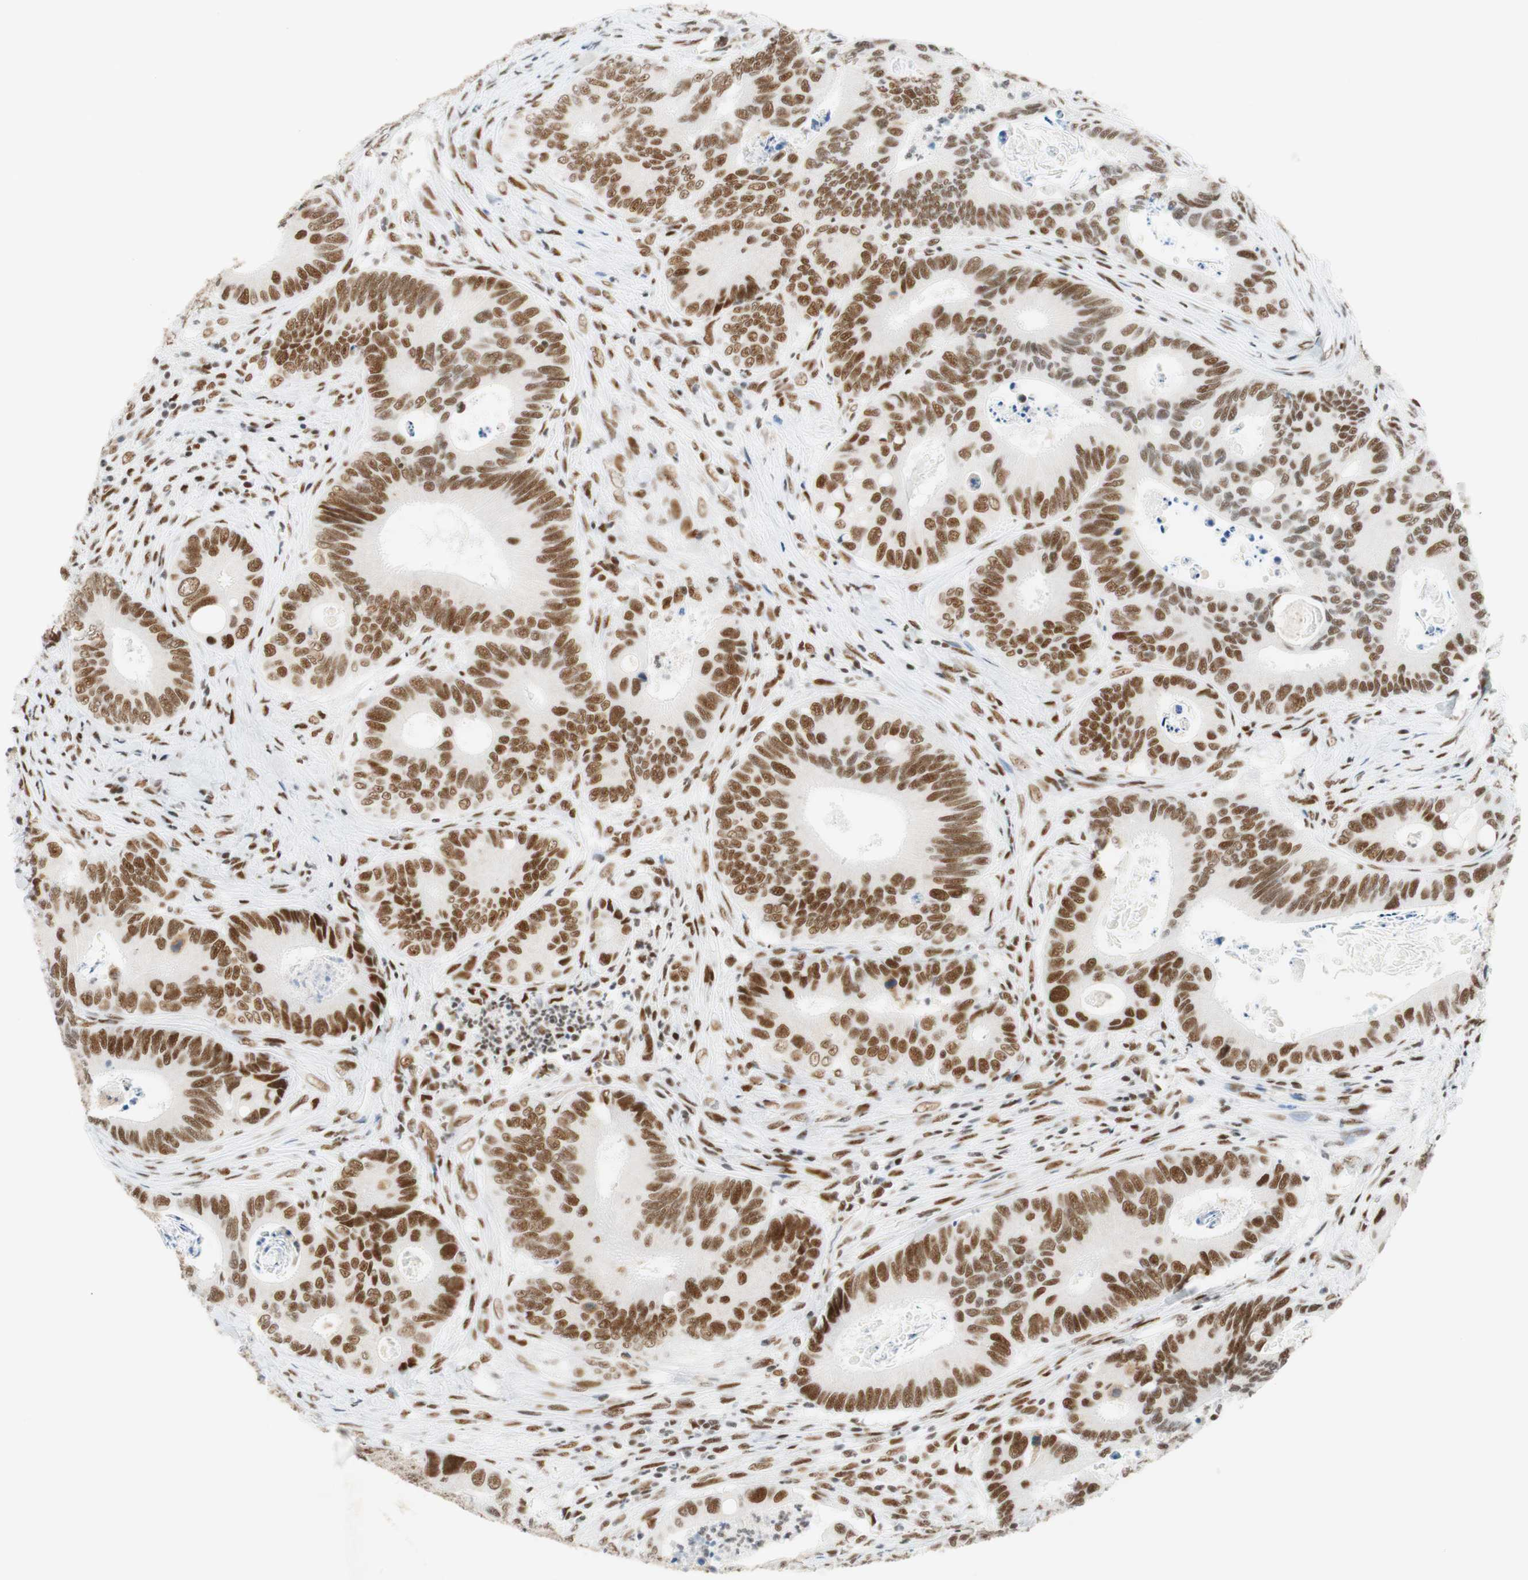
{"staining": {"intensity": "moderate", "quantity": ">75%", "location": "nuclear"}, "tissue": "colorectal cancer", "cell_type": "Tumor cells", "image_type": "cancer", "snomed": [{"axis": "morphology", "description": "Inflammation, NOS"}, {"axis": "morphology", "description": "Adenocarcinoma, NOS"}, {"axis": "topography", "description": "Colon"}], "caption": "Immunohistochemistry of colorectal adenocarcinoma reveals medium levels of moderate nuclear expression in about >75% of tumor cells. The staining was performed using DAB (3,3'-diaminobenzidine) to visualize the protein expression in brown, while the nuclei were stained in blue with hematoxylin (Magnification: 20x).", "gene": "RNF20", "patient": {"sex": "male", "age": 72}}